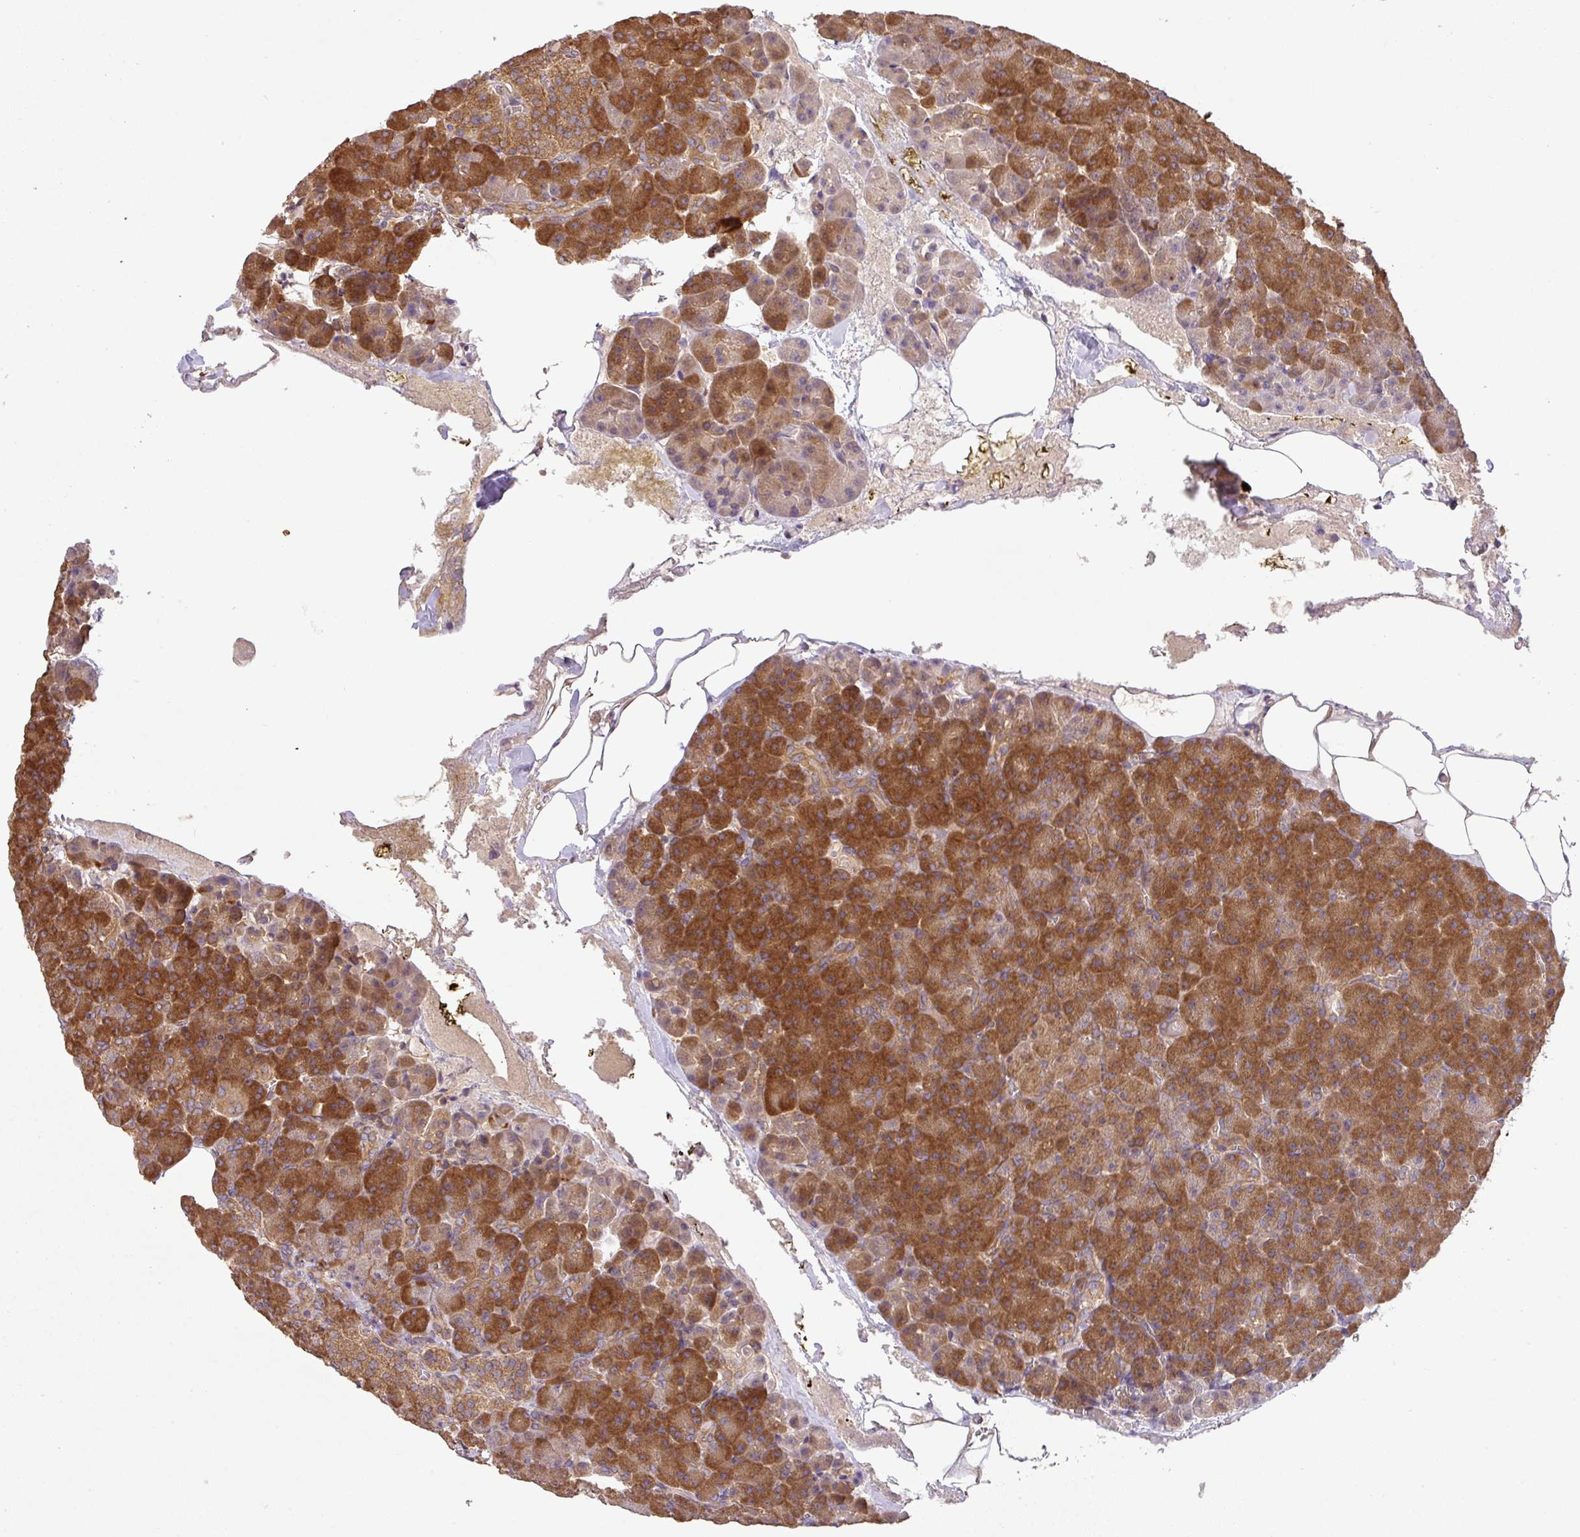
{"staining": {"intensity": "strong", "quantity": "25%-75%", "location": "cytoplasmic/membranous"}, "tissue": "pancreas", "cell_type": "Exocrine glandular cells", "image_type": "normal", "snomed": [{"axis": "morphology", "description": "Normal tissue, NOS"}, {"axis": "topography", "description": "Pancreas"}], "caption": "DAB (3,3'-diaminobenzidine) immunohistochemical staining of benign human pancreas shows strong cytoplasmic/membranous protein staining in about 25%-75% of exocrine glandular cells.", "gene": "GSPT1", "patient": {"sex": "female", "age": 74}}